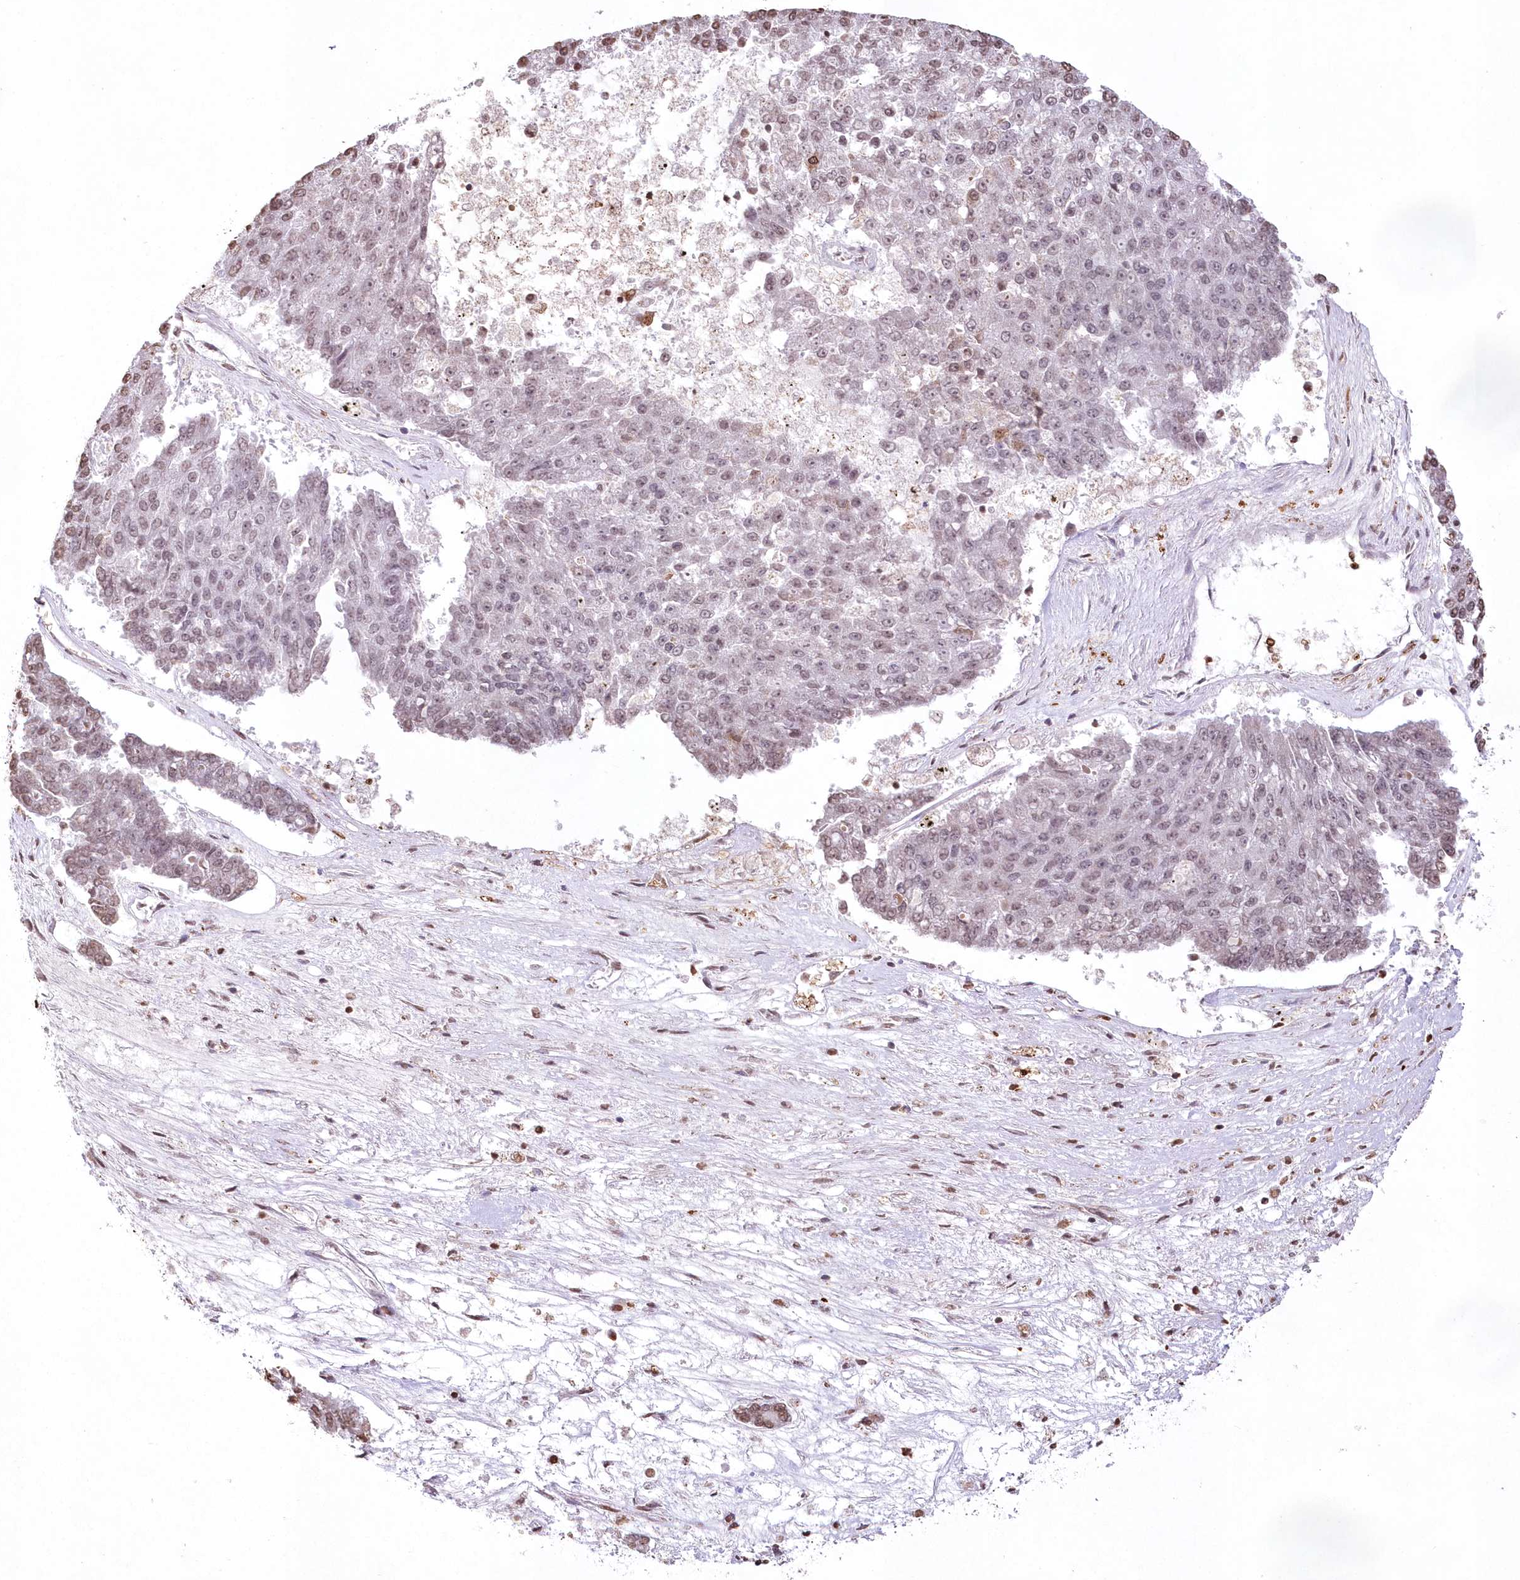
{"staining": {"intensity": "moderate", "quantity": "<25%", "location": "nuclear"}, "tissue": "pancreatic cancer", "cell_type": "Tumor cells", "image_type": "cancer", "snomed": [{"axis": "morphology", "description": "Adenocarcinoma, NOS"}, {"axis": "topography", "description": "Pancreas"}], "caption": "IHC (DAB) staining of adenocarcinoma (pancreatic) demonstrates moderate nuclear protein expression in approximately <25% of tumor cells.", "gene": "RBM27", "patient": {"sex": "male", "age": 50}}